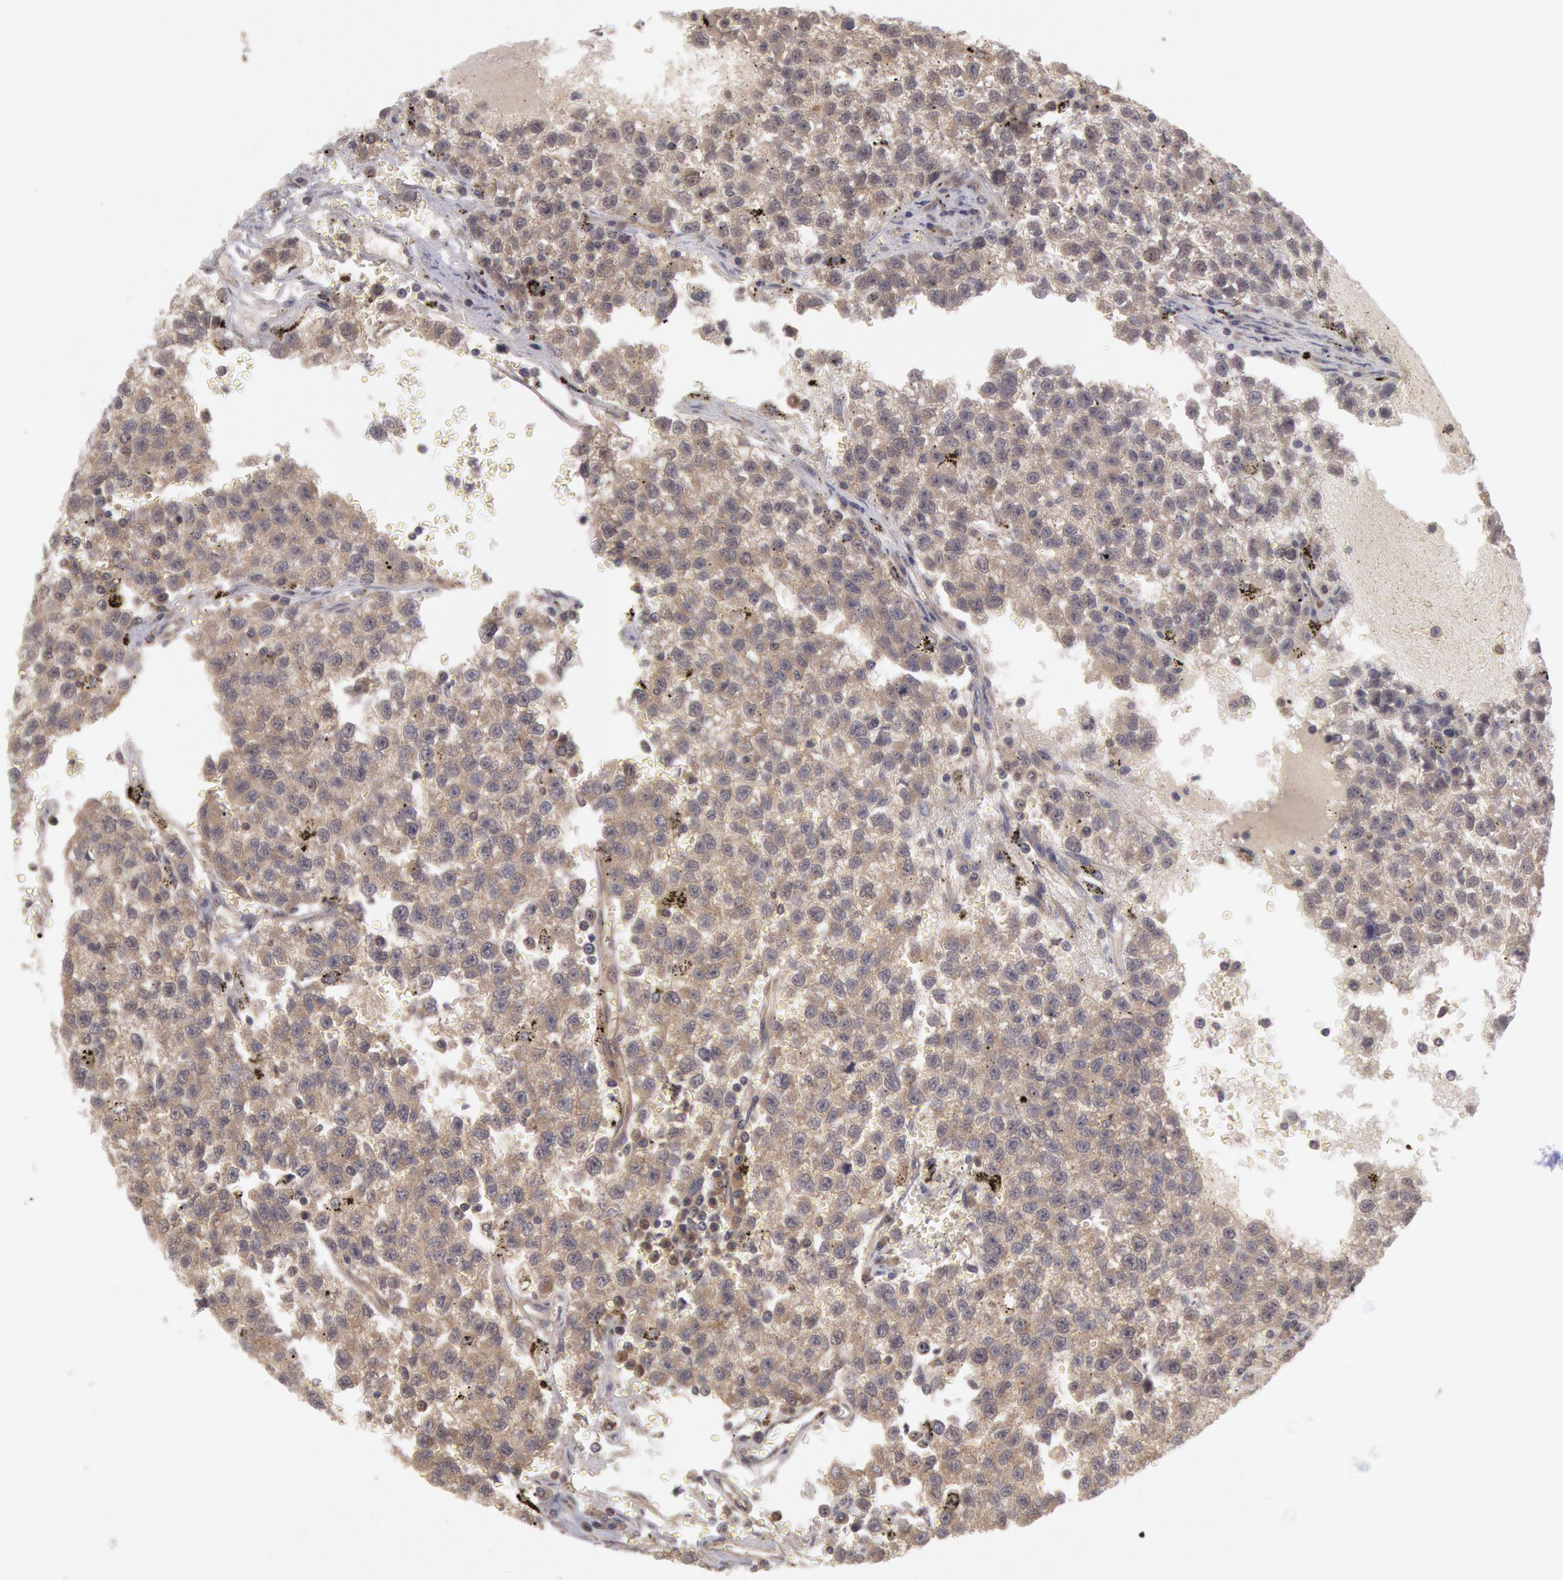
{"staining": {"intensity": "moderate", "quantity": ">75%", "location": "cytoplasmic/membranous"}, "tissue": "testis cancer", "cell_type": "Tumor cells", "image_type": "cancer", "snomed": [{"axis": "morphology", "description": "Seminoma, NOS"}, {"axis": "topography", "description": "Testis"}], "caption": "Seminoma (testis) stained with a protein marker reveals moderate staining in tumor cells.", "gene": "BRAF", "patient": {"sex": "male", "age": 35}}